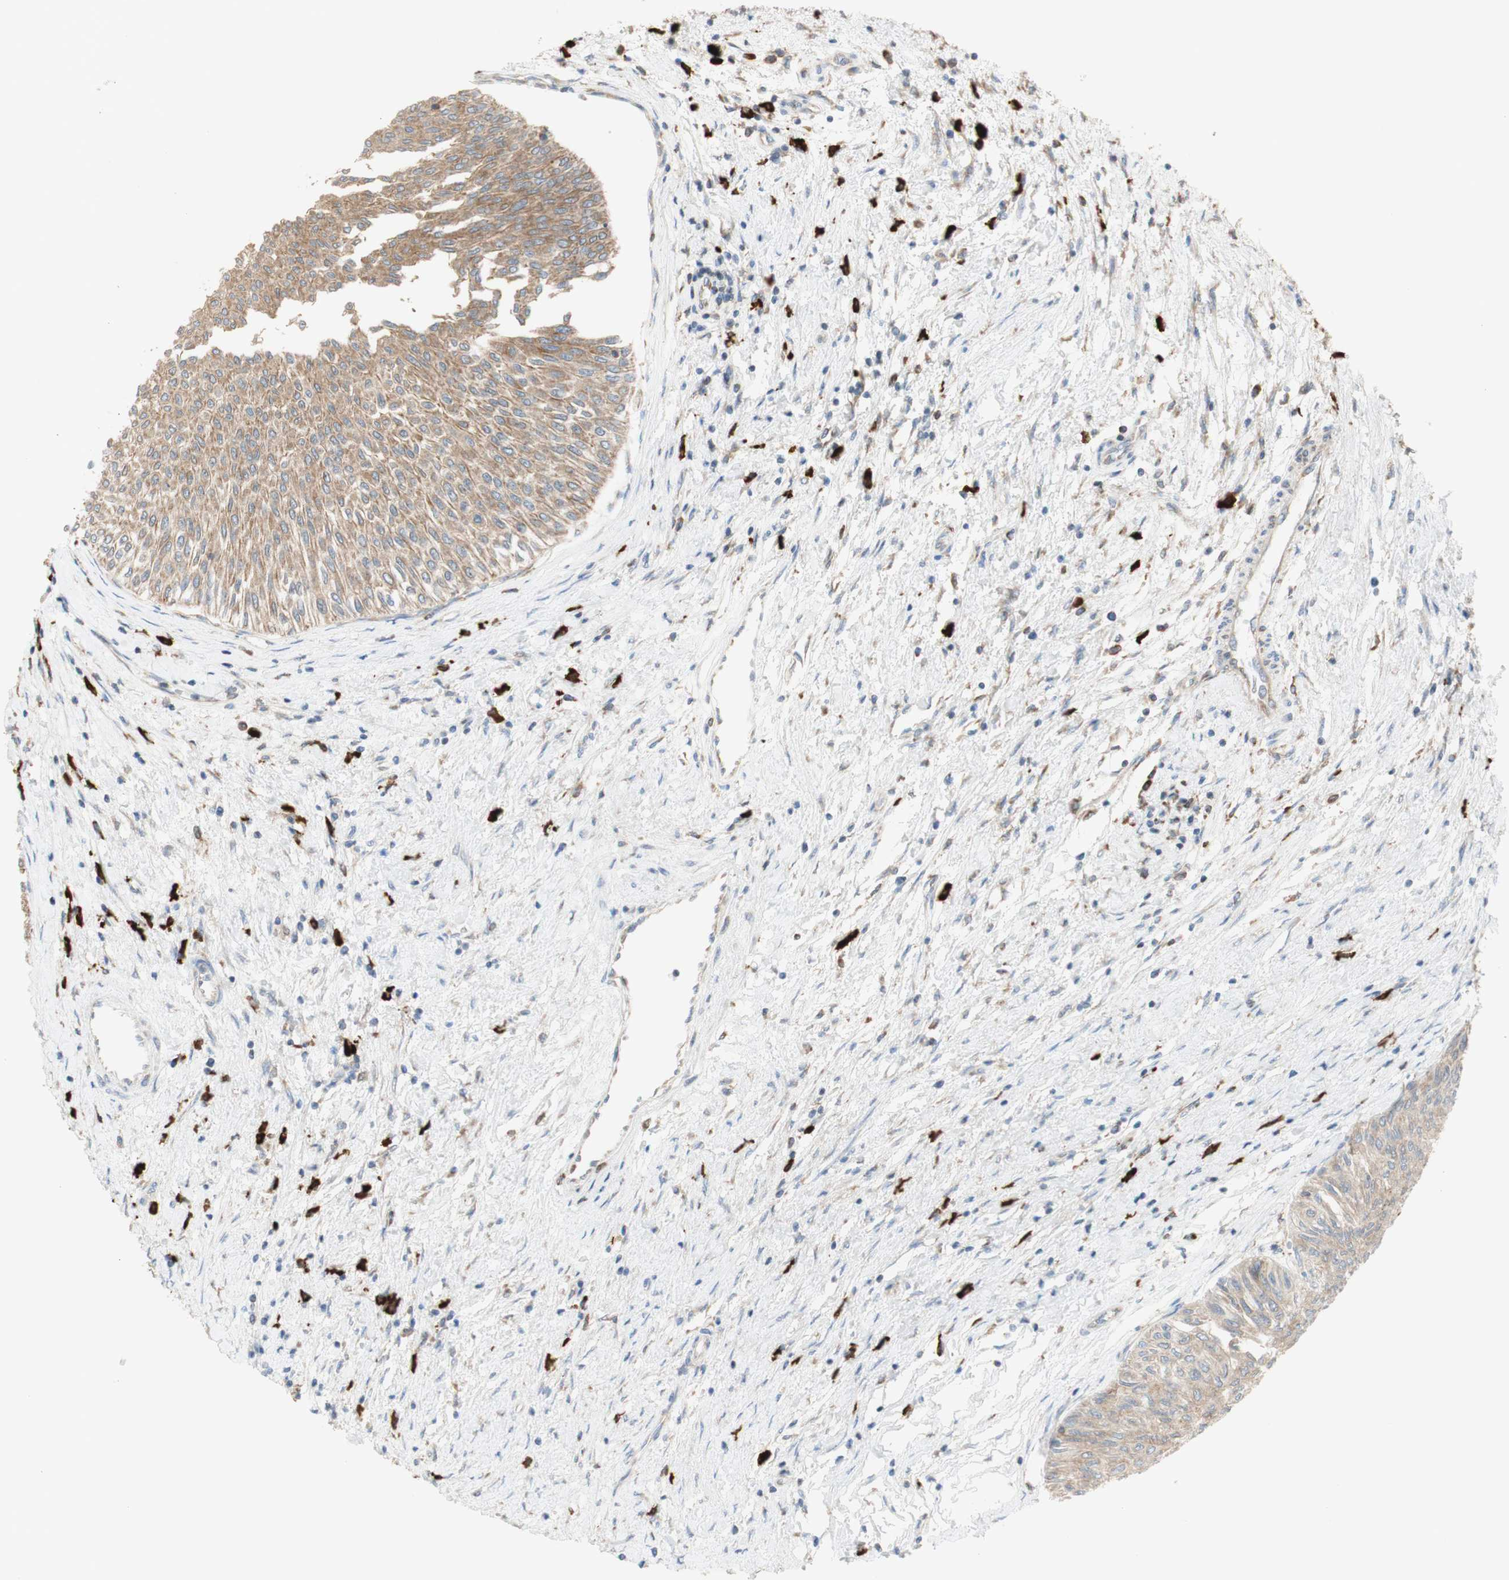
{"staining": {"intensity": "moderate", "quantity": ">75%", "location": "cytoplasmic/membranous"}, "tissue": "urothelial cancer", "cell_type": "Tumor cells", "image_type": "cancer", "snomed": [{"axis": "morphology", "description": "Urothelial carcinoma, Low grade"}, {"axis": "topography", "description": "Urinary bladder"}], "caption": "Tumor cells exhibit medium levels of moderate cytoplasmic/membranous staining in about >75% of cells in human urothelial cancer. The staining is performed using DAB brown chromogen to label protein expression. The nuclei are counter-stained blue using hematoxylin.", "gene": "MANF", "patient": {"sex": "male", "age": 78}}